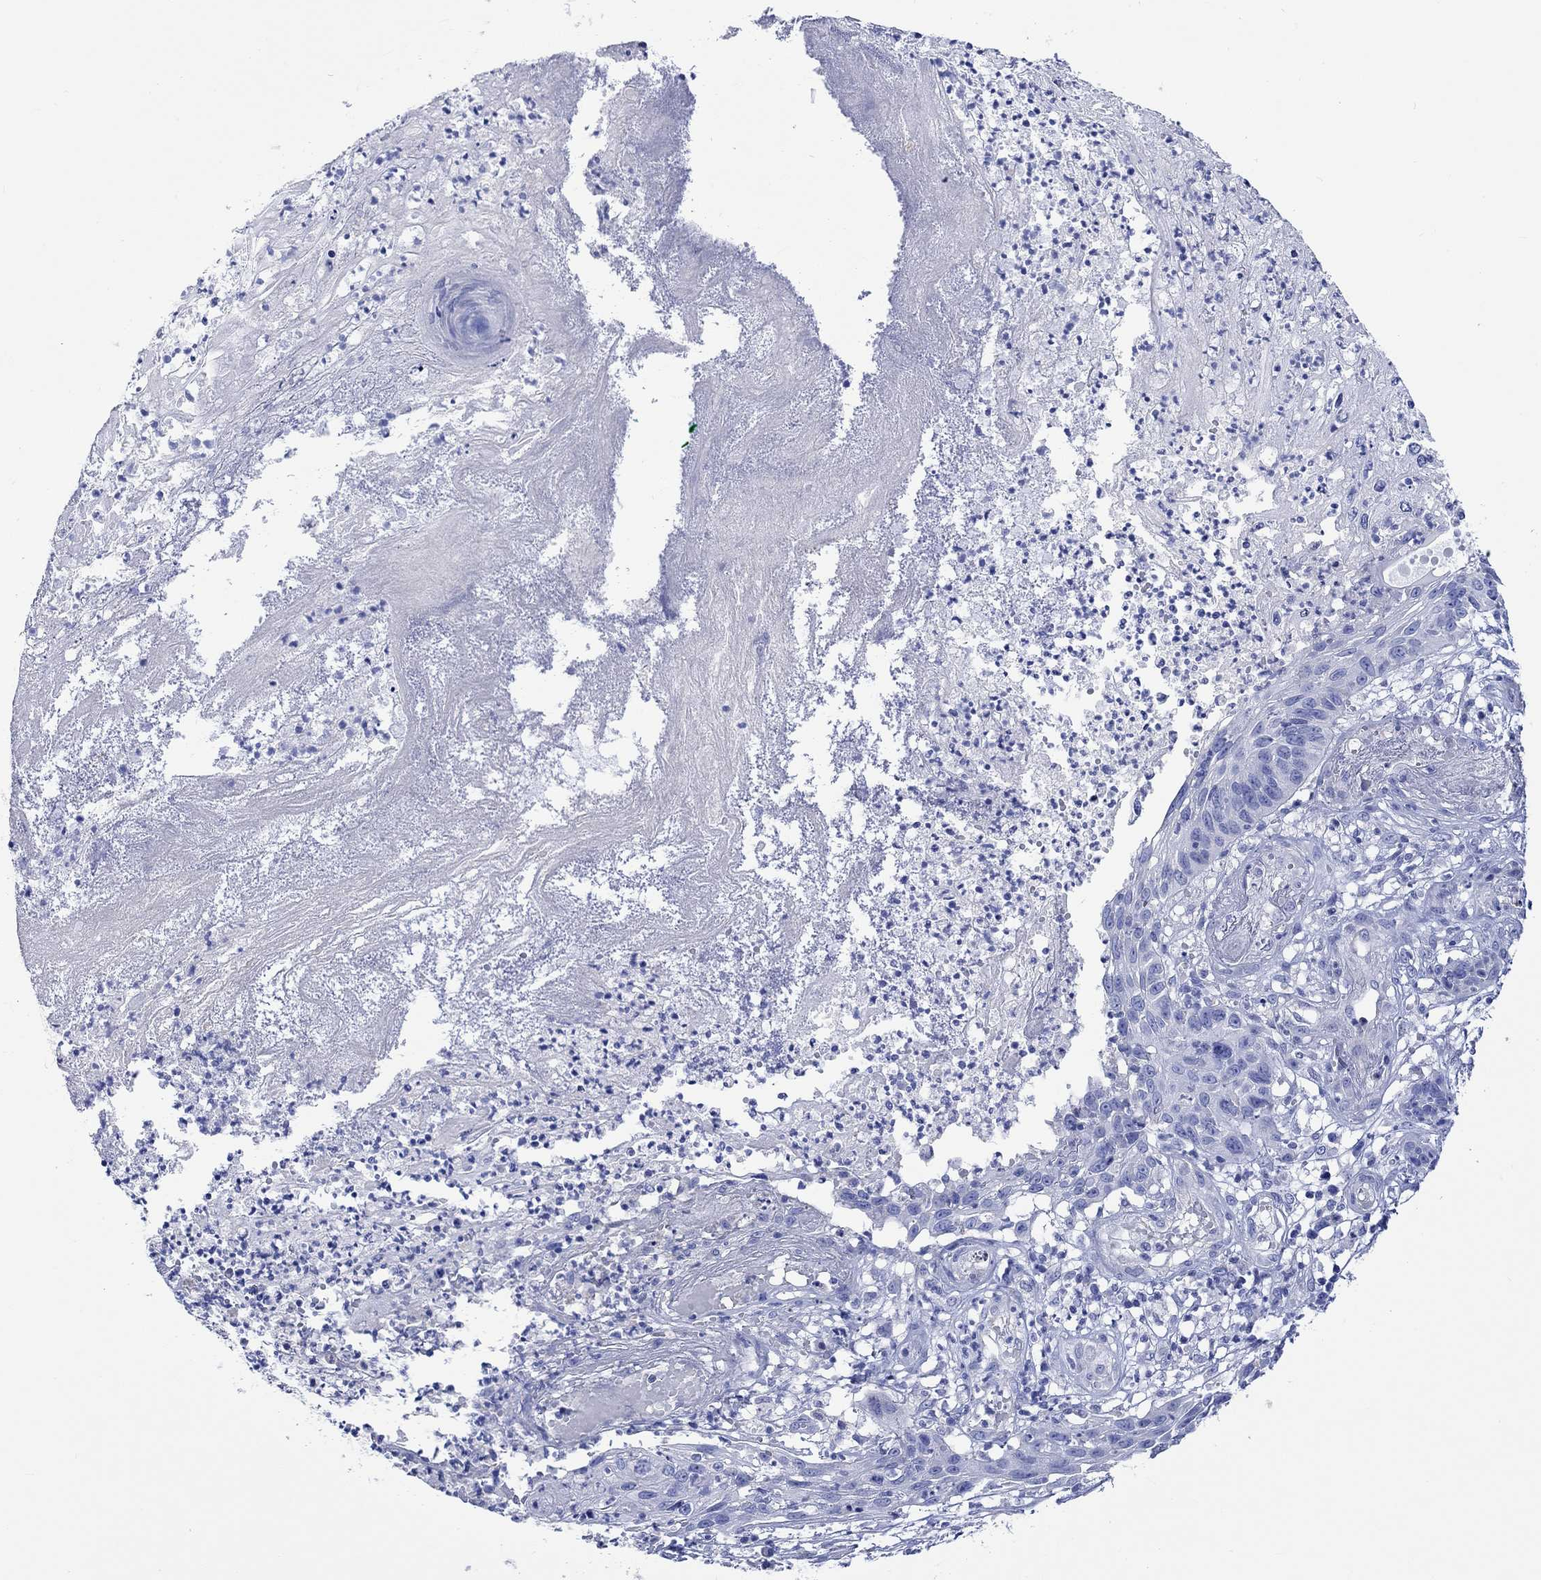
{"staining": {"intensity": "negative", "quantity": "none", "location": "none"}, "tissue": "skin cancer", "cell_type": "Tumor cells", "image_type": "cancer", "snomed": [{"axis": "morphology", "description": "Squamous cell carcinoma, NOS"}, {"axis": "topography", "description": "Skin"}], "caption": "Immunohistochemistry micrograph of human squamous cell carcinoma (skin) stained for a protein (brown), which demonstrates no positivity in tumor cells.", "gene": "CPLX2", "patient": {"sex": "male", "age": 92}}